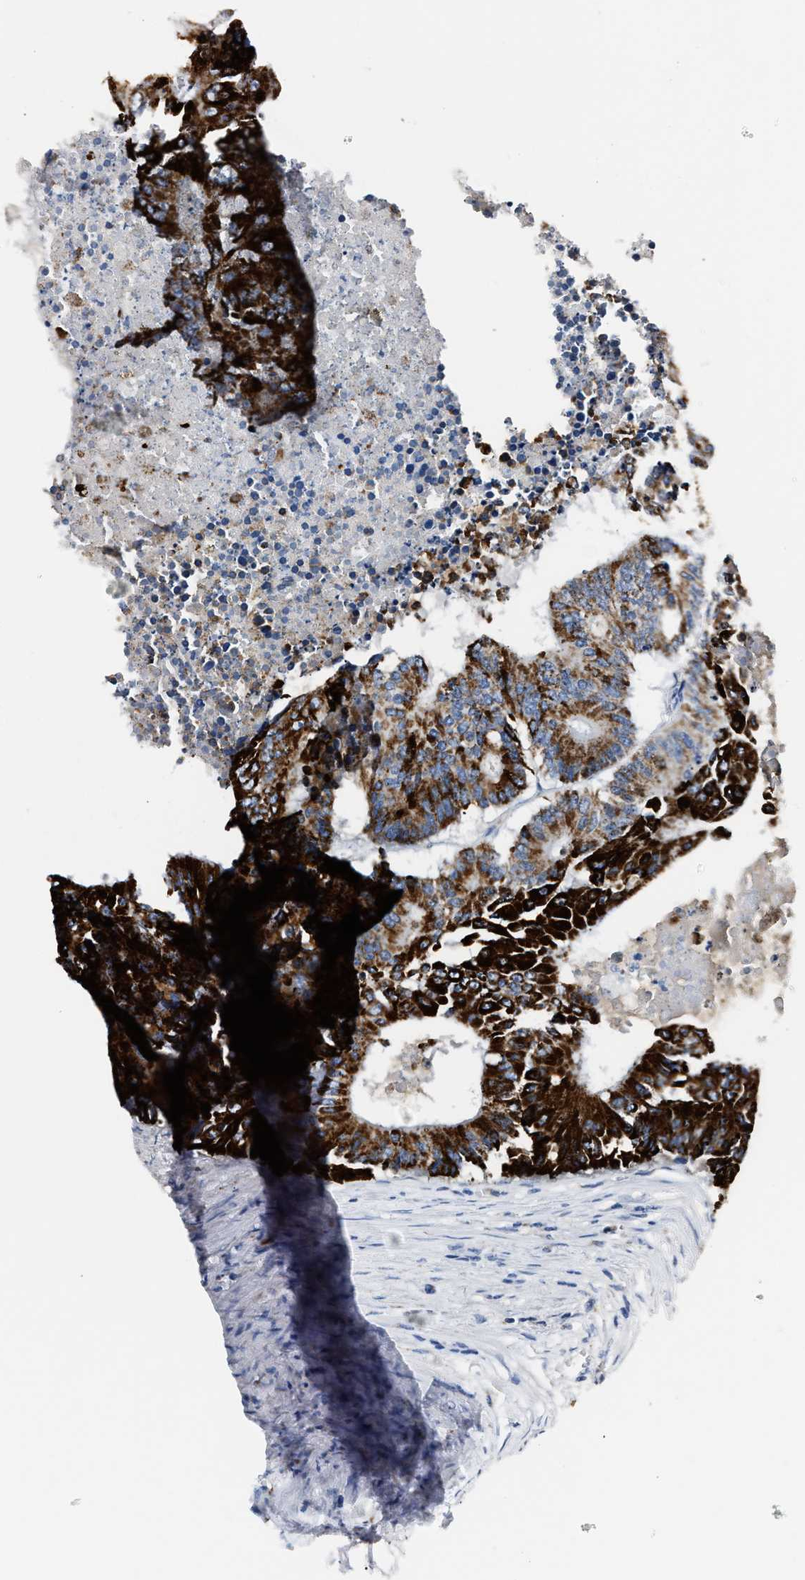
{"staining": {"intensity": "strong", "quantity": ">75%", "location": "cytoplasmic/membranous"}, "tissue": "colorectal cancer", "cell_type": "Tumor cells", "image_type": "cancer", "snomed": [{"axis": "morphology", "description": "Adenocarcinoma, NOS"}, {"axis": "topography", "description": "Colon"}], "caption": "Strong cytoplasmic/membranous expression for a protein is present in approximately >75% of tumor cells of colorectal cancer using immunohistochemistry.", "gene": "AMACR", "patient": {"sex": "male", "age": 87}}